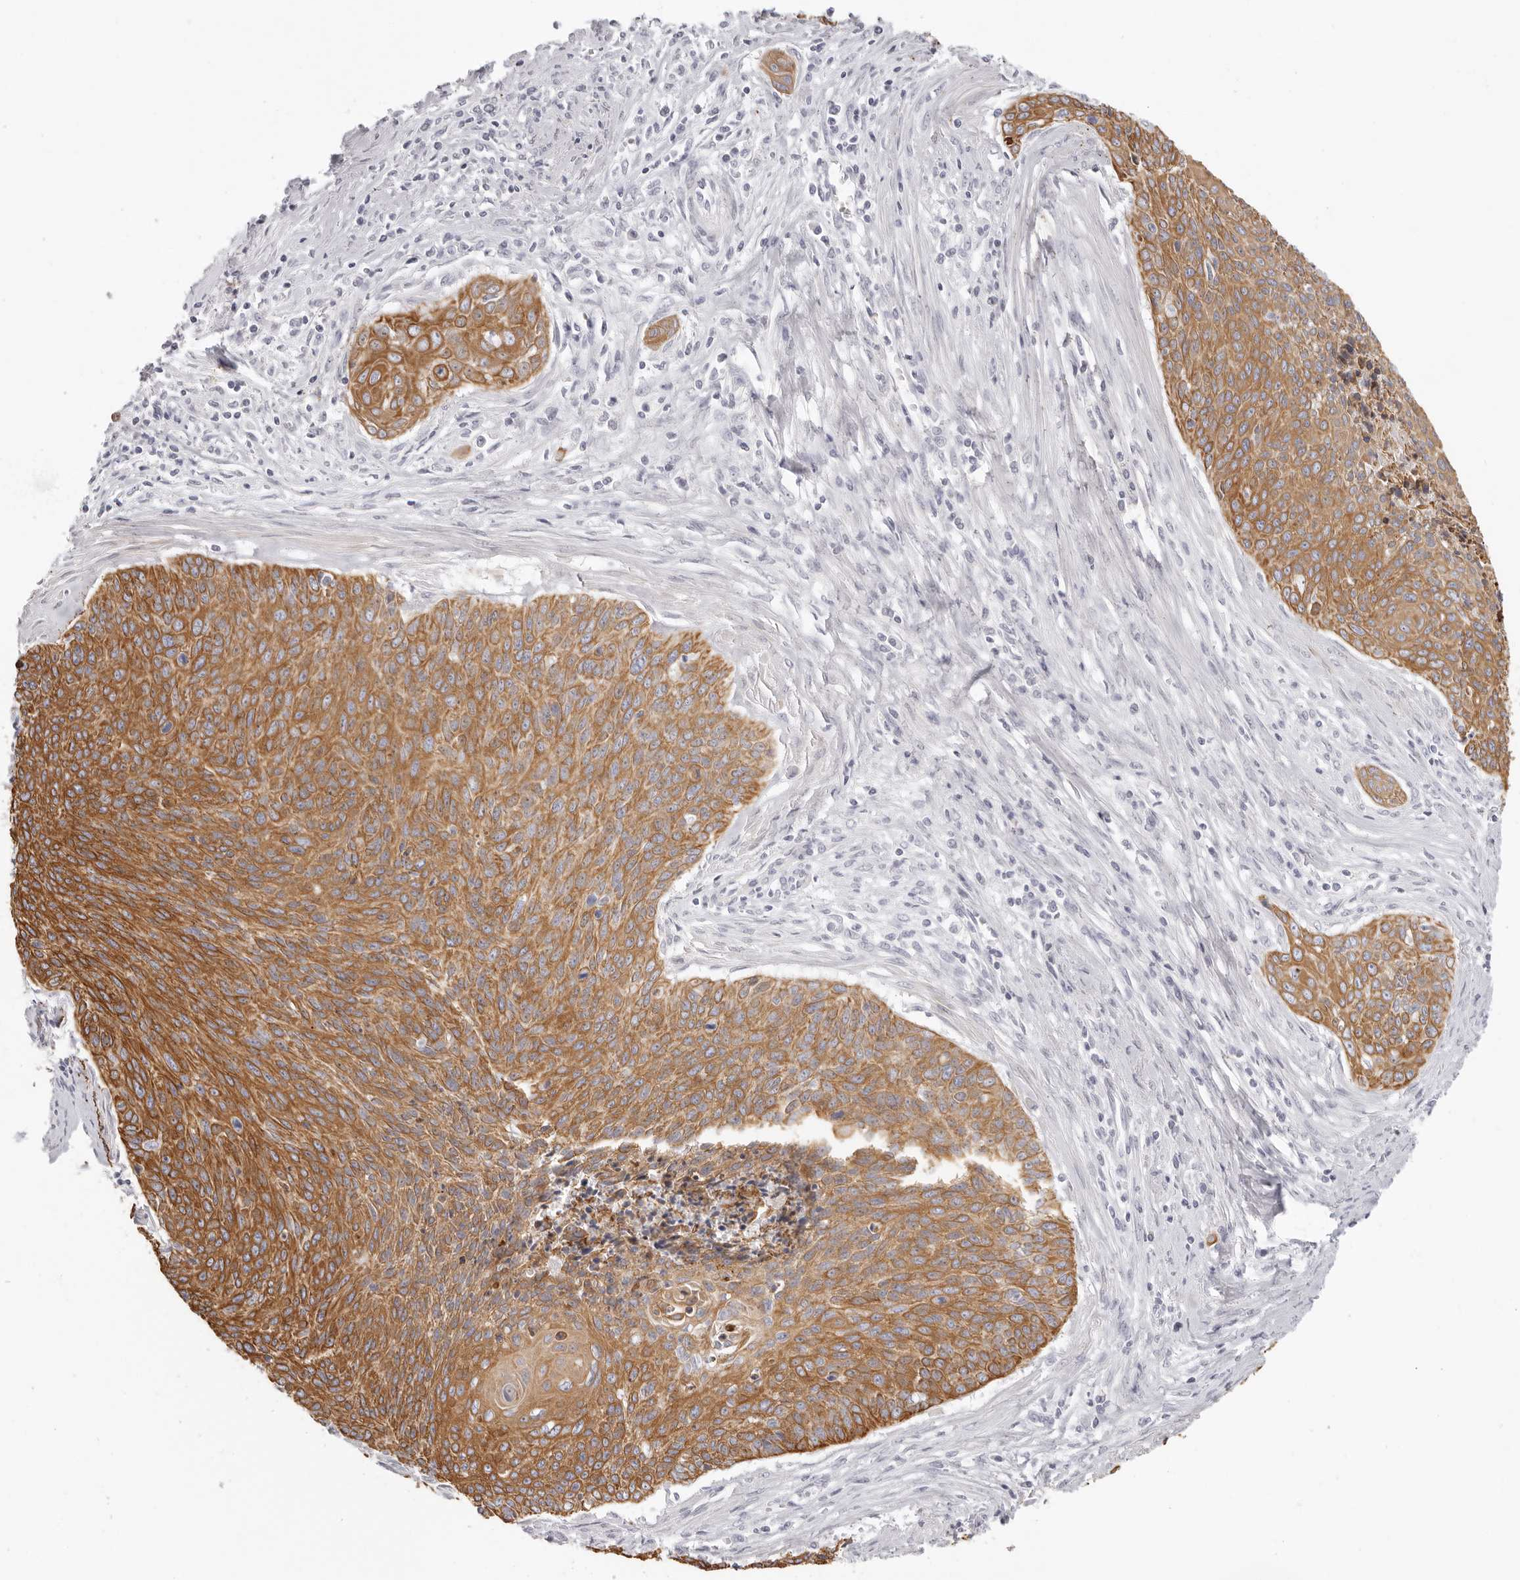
{"staining": {"intensity": "moderate", "quantity": ">75%", "location": "cytoplasmic/membranous"}, "tissue": "cervical cancer", "cell_type": "Tumor cells", "image_type": "cancer", "snomed": [{"axis": "morphology", "description": "Squamous cell carcinoma, NOS"}, {"axis": "topography", "description": "Cervix"}], "caption": "IHC histopathology image of human cervical cancer stained for a protein (brown), which shows medium levels of moderate cytoplasmic/membranous staining in approximately >75% of tumor cells.", "gene": "RXFP1", "patient": {"sex": "female", "age": 55}}